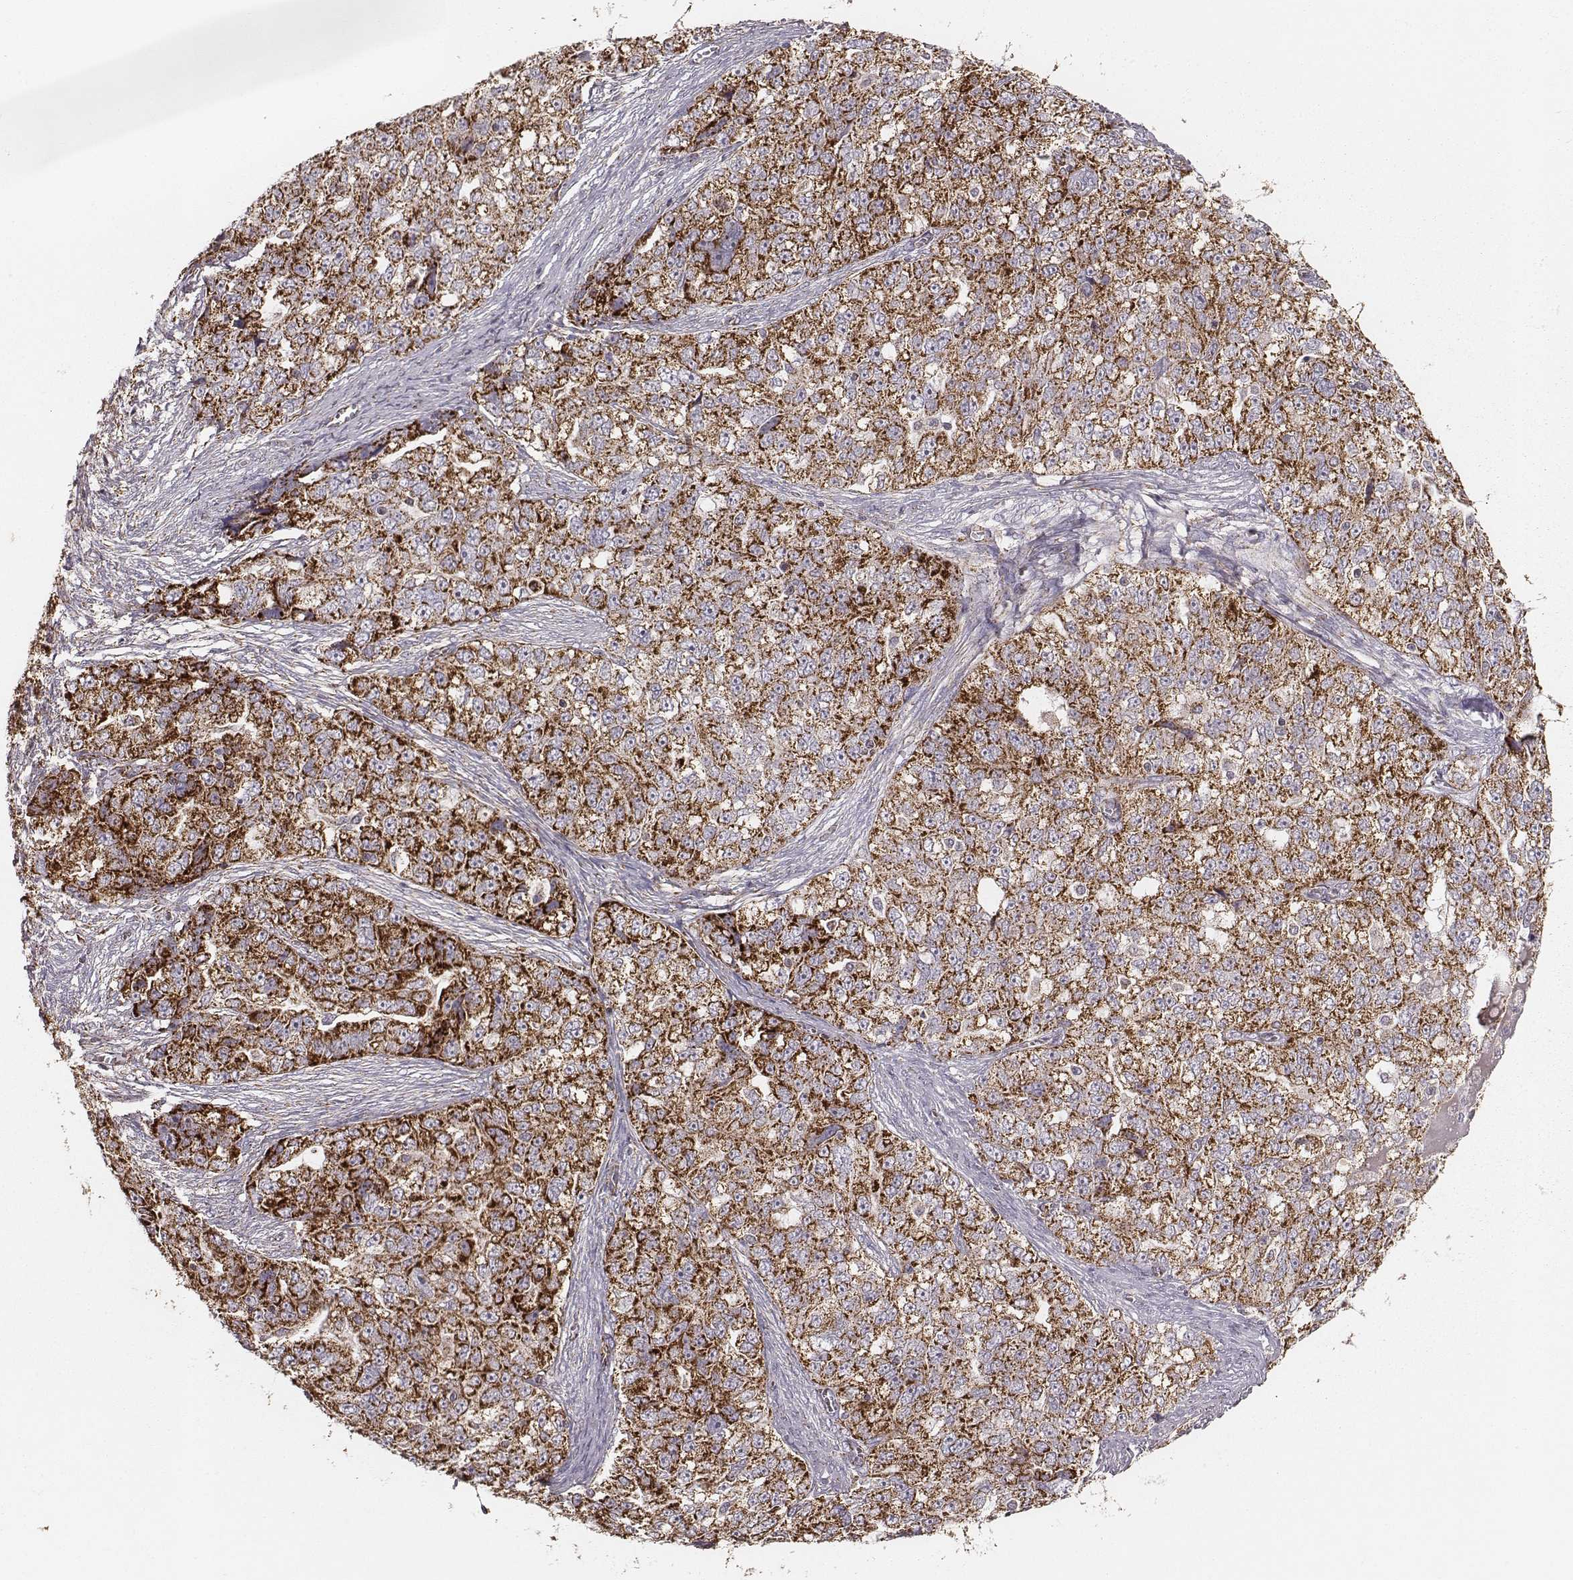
{"staining": {"intensity": "strong", "quantity": ">75%", "location": "cytoplasmic/membranous"}, "tissue": "ovarian cancer", "cell_type": "Tumor cells", "image_type": "cancer", "snomed": [{"axis": "morphology", "description": "Cystadenocarcinoma, serous, NOS"}, {"axis": "topography", "description": "Ovary"}], "caption": "The immunohistochemical stain shows strong cytoplasmic/membranous positivity in tumor cells of ovarian cancer (serous cystadenocarcinoma) tissue. The staining is performed using DAB (3,3'-diaminobenzidine) brown chromogen to label protein expression. The nuclei are counter-stained blue using hematoxylin.", "gene": "TUFM", "patient": {"sex": "female", "age": 51}}